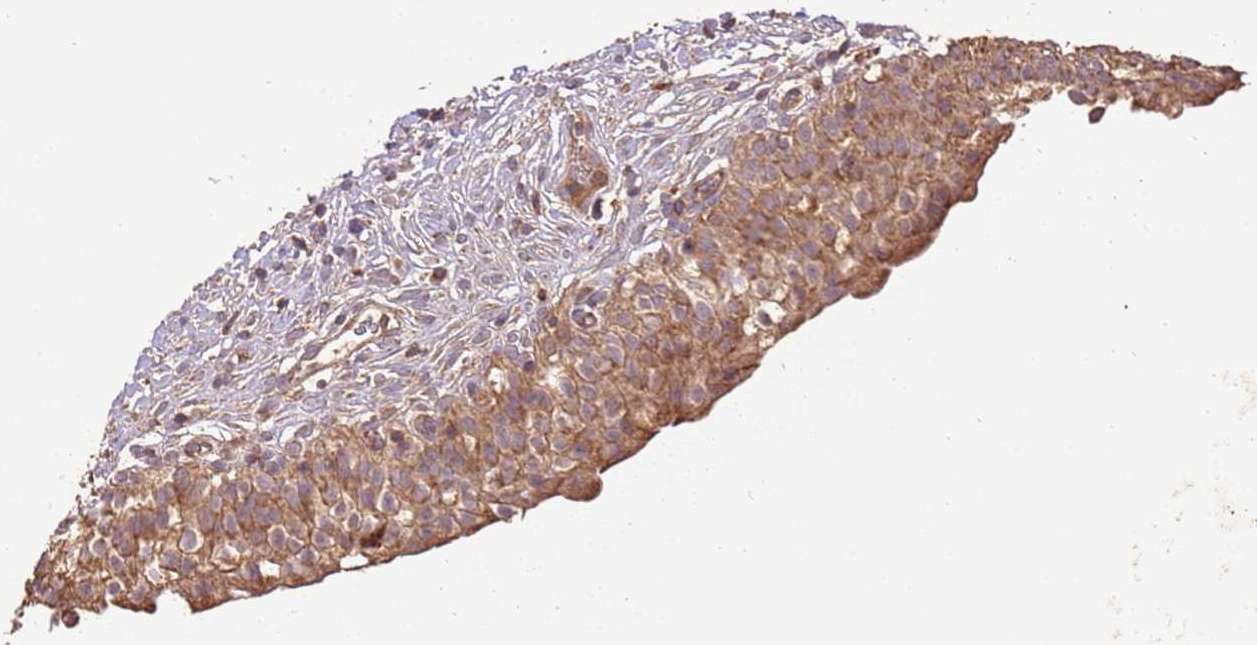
{"staining": {"intensity": "moderate", "quantity": ">75%", "location": "cytoplasmic/membranous"}, "tissue": "urinary bladder", "cell_type": "Urothelial cells", "image_type": "normal", "snomed": [{"axis": "morphology", "description": "Normal tissue, NOS"}, {"axis": "topography", "description": "Urinary bladder"}], "caption": "Brown immunohistochemical staining in benign urinary bladder demonstrates moderate cytoplasmic/membranous positivity in approximately >75% of urothelial cells.", "gene": "LRRC28", "patient": {"sex": "male", "age": 55}}